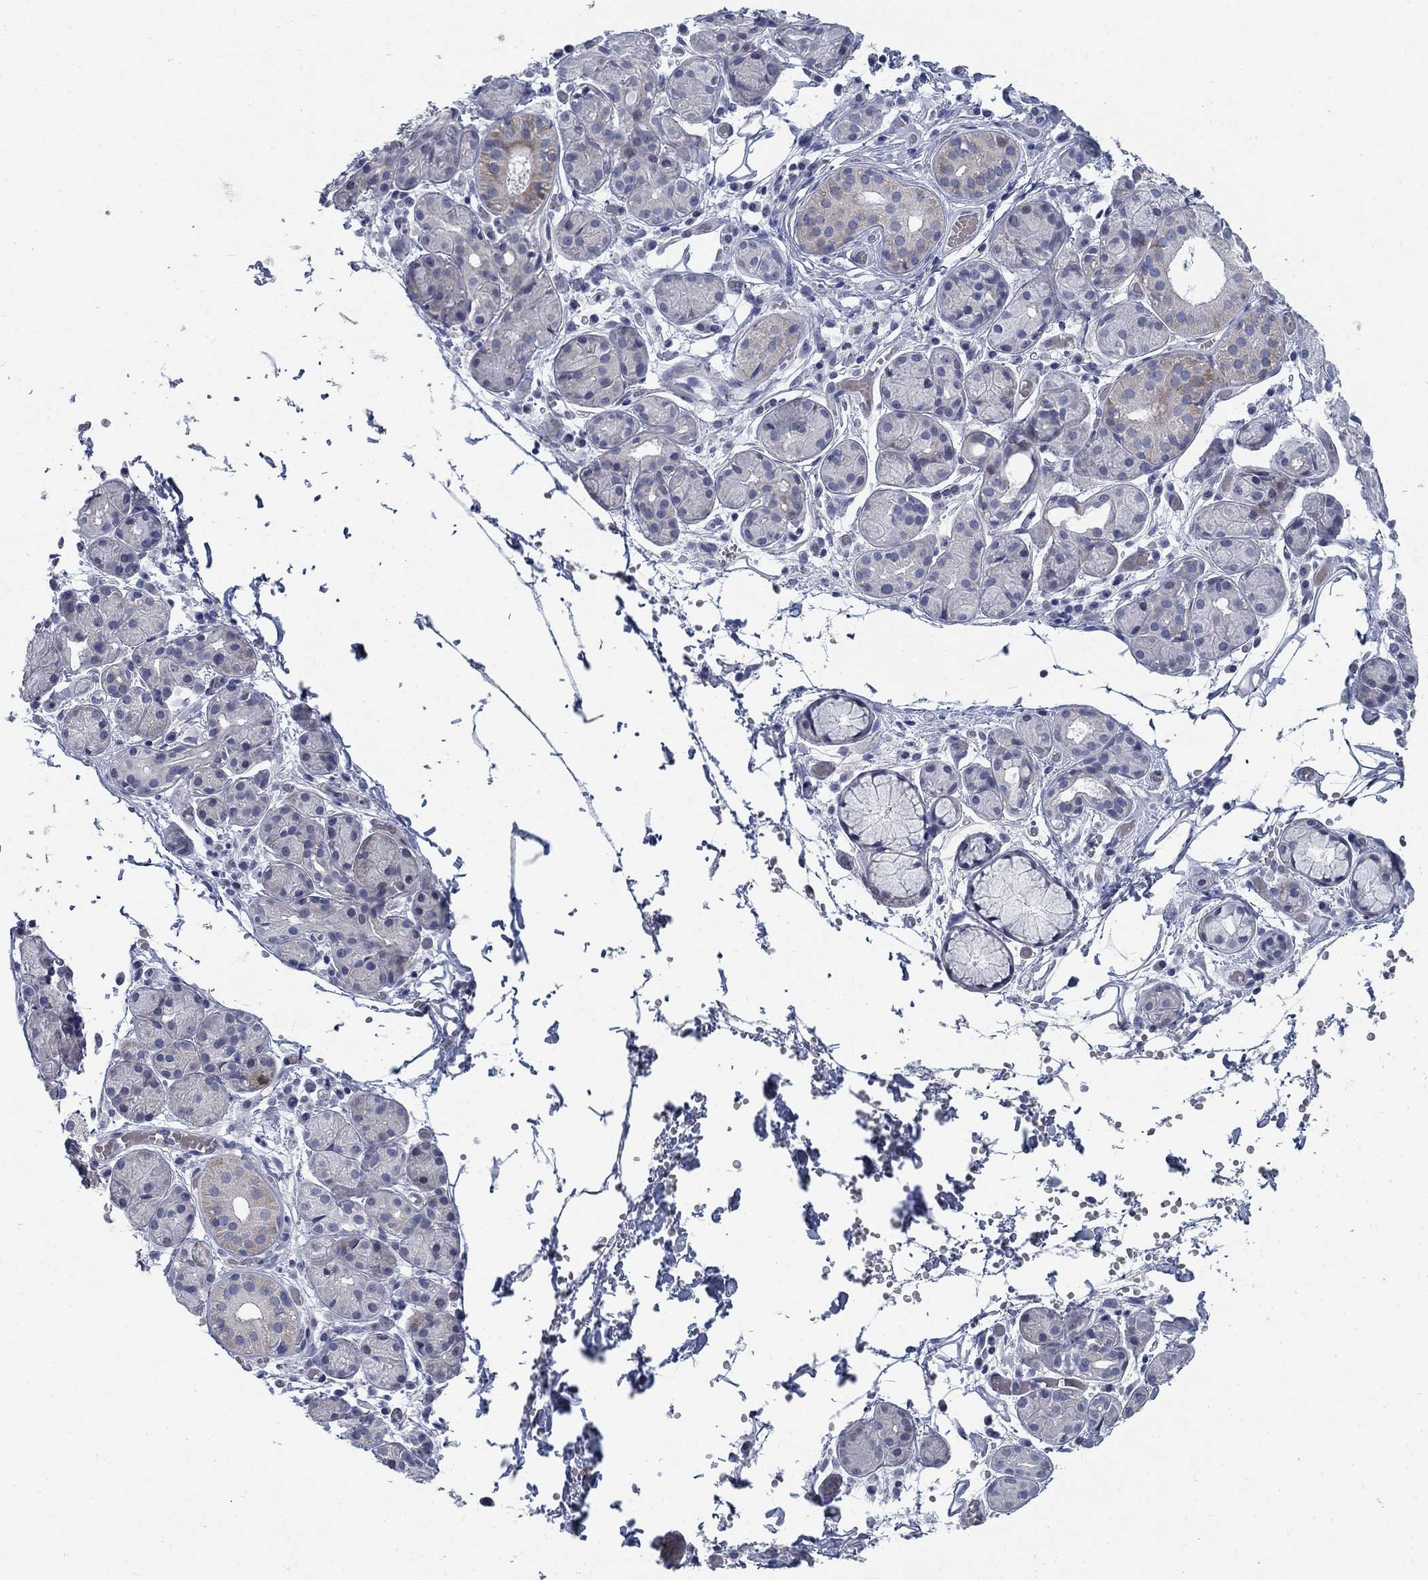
{"staining": {"intensity": "negative", "quantity": "none", "location": "none"}, "tissue": "salivary gland", "cell_type": "Glandular cells", "image_type": "normal", "snomed": [{"axis": "morphology", "description": "Normal tissue, NOS"}, {"axis": "topography", "description": "Salivary gland"}, {"axis": "topography", "description": "Peripheral nerve tissue"}], "caption": "Immunohistochemical staining of unremarkable human salivary gland shows no significant expression in glandular cells. Nuclei are stained in blue.", "gene": "DNER", "patient": {"sex": "male", "age": 71}}